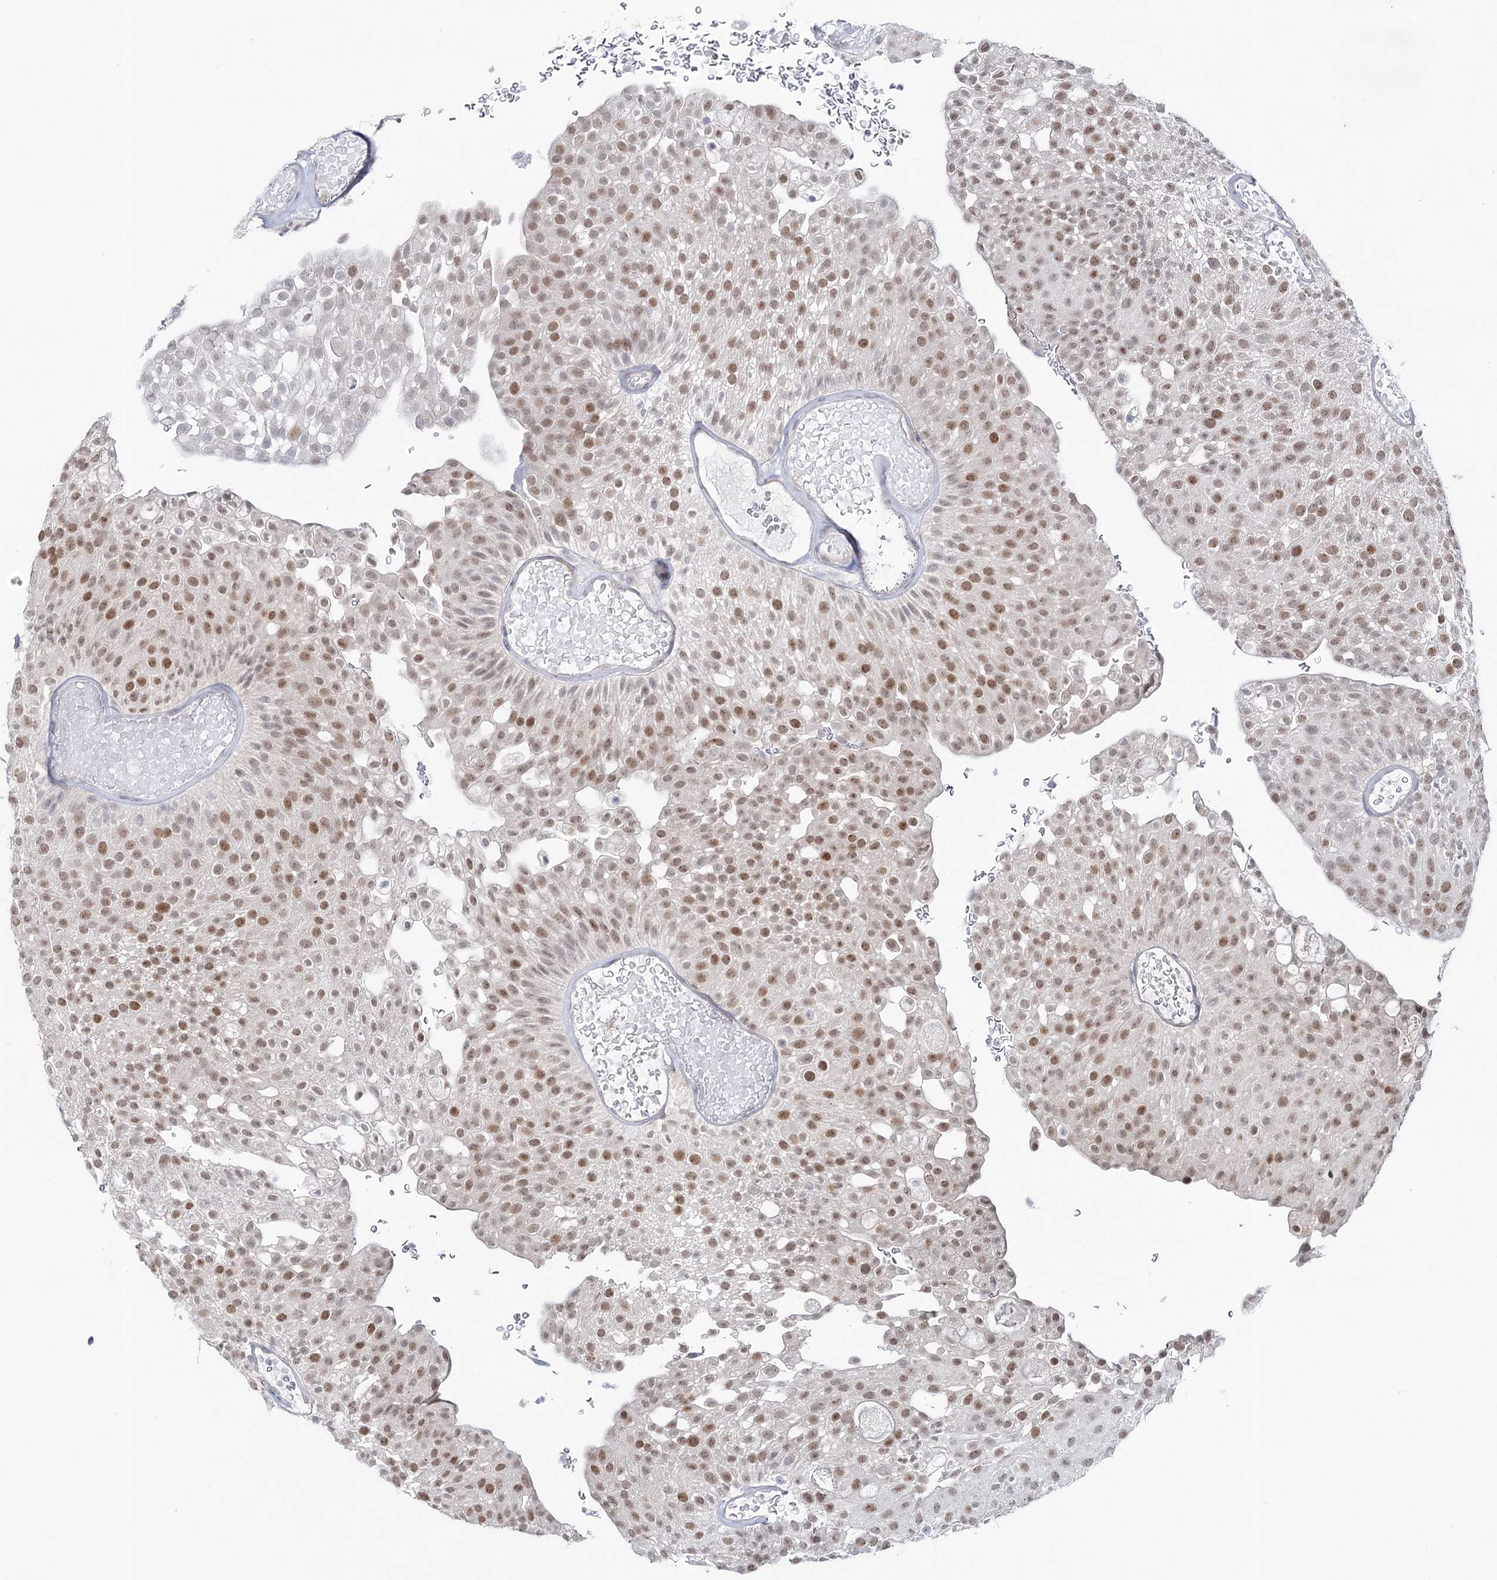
{"staining": {"intensity": "moderate", "quantity": "25%-75%", "location": "nuclear"}, "tissue": "urothelial cancer", "cell_type": "Tumor cells", "image_type": "cancer", "snomed": [{"axis": "morphology", "description": "Urothelial carcinoma, Low grade"}, {"axis": "topography", "description": "Urinary bladder"}], "caption": "This histopathology image displays urothelial carcinoma (low-grade) stained with IHC to label a protein in brown. The nuclear of tumor cells show moderate positivity for the protein. Nuclei are counter-stained blue.", "gene": "ZC3H8", "patient": {"sex": "male", "age": 78}}